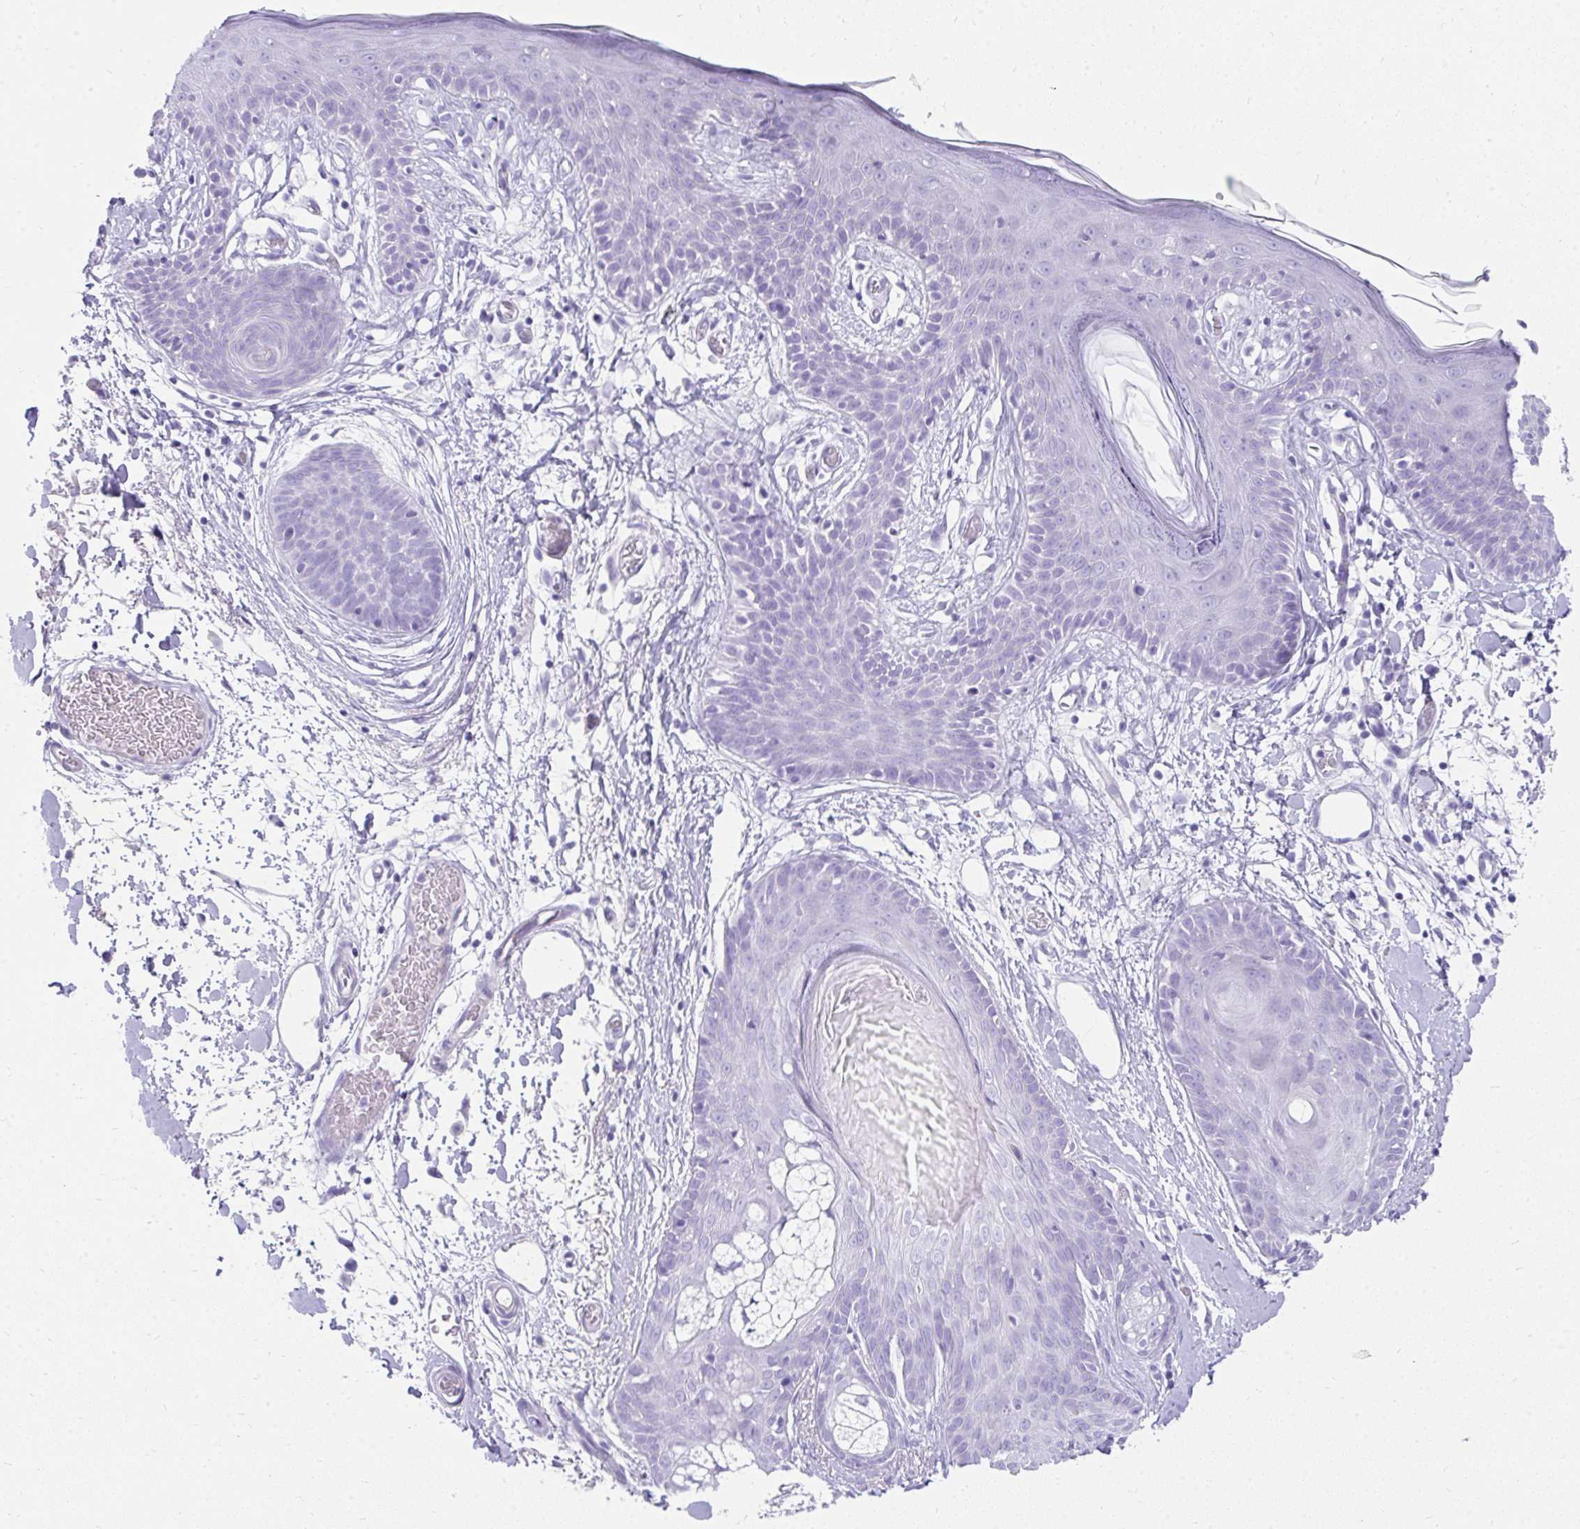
{"staining": {"intensity": "negative", "quantity": "none", "location": "none"}, "tissue": "skin", "cell_type": "Fibroblasts", "image_type": "normal", "snomed": [{"axis": "morphology", "description": "Normal tissue, NOS"}, {"axis": "topography", "description": "Skin"}], "caption": "This photomicrograph is of benign skin stained with immunohistochemistry (IHC) to label a protein in brown with the nuclei are counter-stained blue. There is no staining in fibroblasts.", "gene": "TNNT1", "patient": {"sex": "male", "age": 79}}